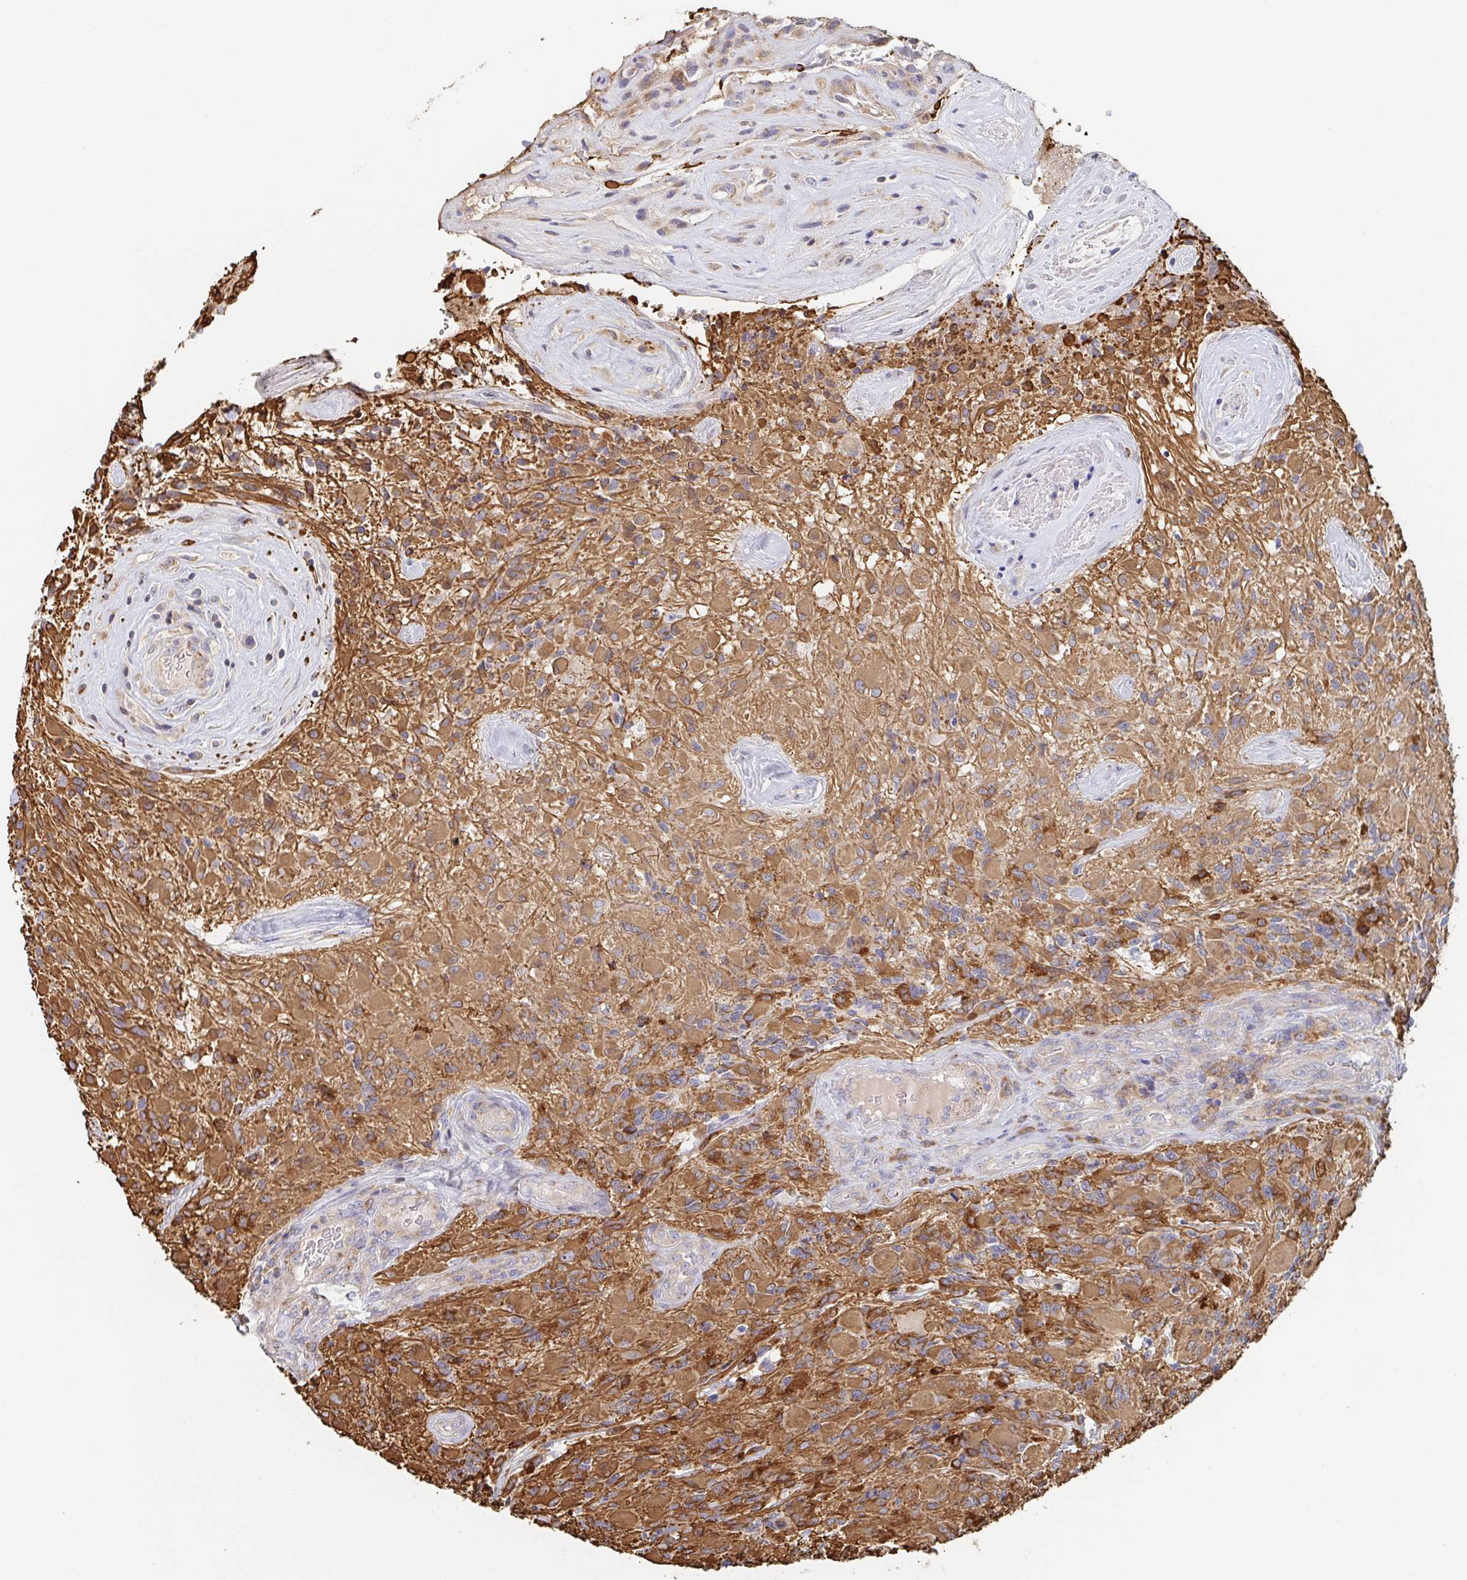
{"staining": {"intensity": "moderate", "quantity": ">75%", "location": "cytoplasmic/membranous"}, "tissue": "glioma", "cell_type": "Tumor cells", "image_type": "cancer", "snomed": [{"axis": "morphology", "description": "Glioma, malignant, High grade"}, {"axis": "topography", "description": "Brain"}], "caption": "Immunohistochemistry (IHC) of malignant glioma (high-grade) displays medium levels of moderate cytoplasmic/membranous positivity in about >75% of tumor cells.", "gene": "TUFT1", "patient": {"sex": "female", "age": 65}}